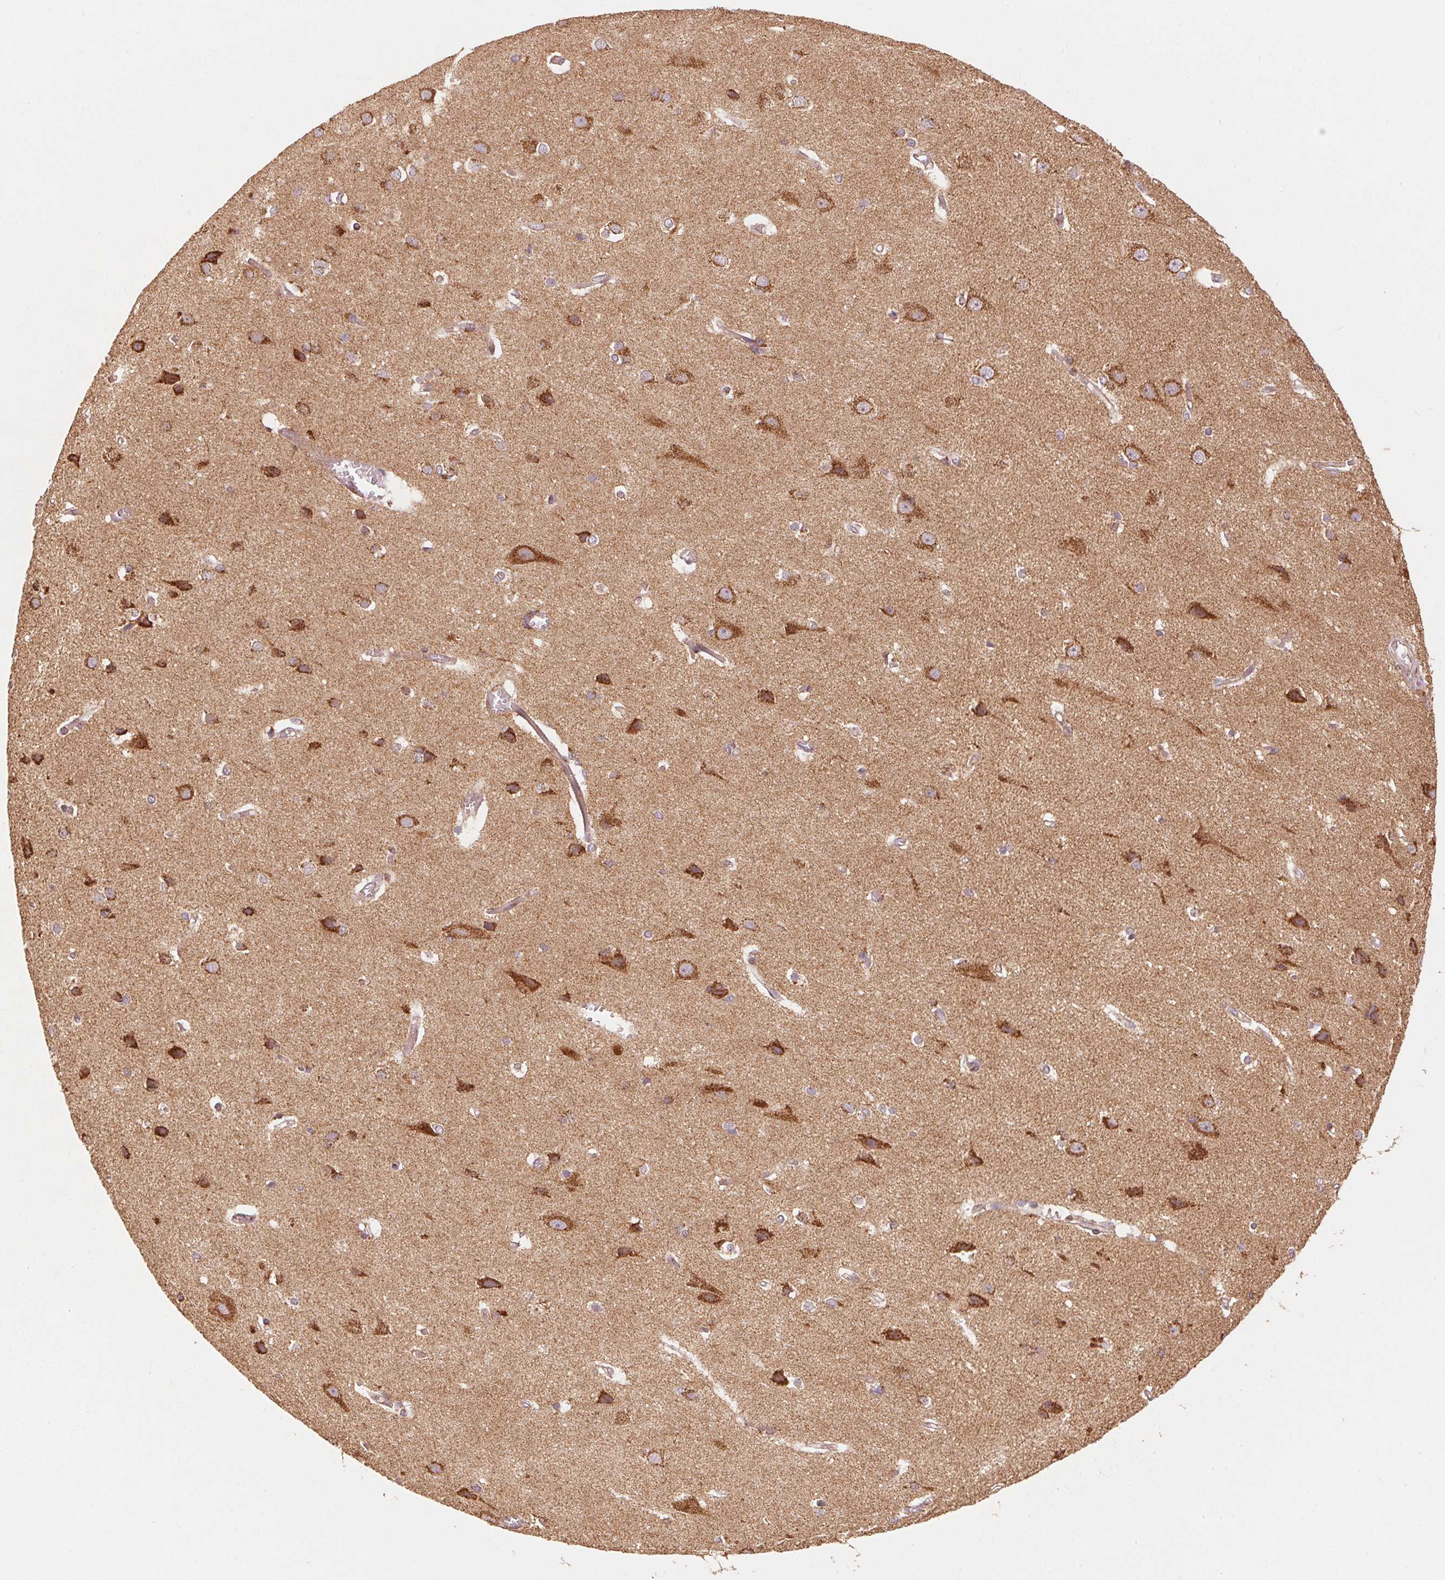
{"staining": {"intensity": "negative", "quantity": "none", "location": "none"}, "tissue": "cerebral cortex", "cell_type": "Endothelial cells", "image_type": "normal", "snomed": [{"axis": "morphology", "description": "Normal tissue, NOS"}, {"axis": "topography", "description": "Cerebral cortex"}], "caption": "Immunohistochemistry photomicrograph of benign cerebral cortex stained for a protein (brown), which displays no positivity in endothelial cells.", "gene": "TOMM70", "patient": {"sex": "male", "age": 37}}